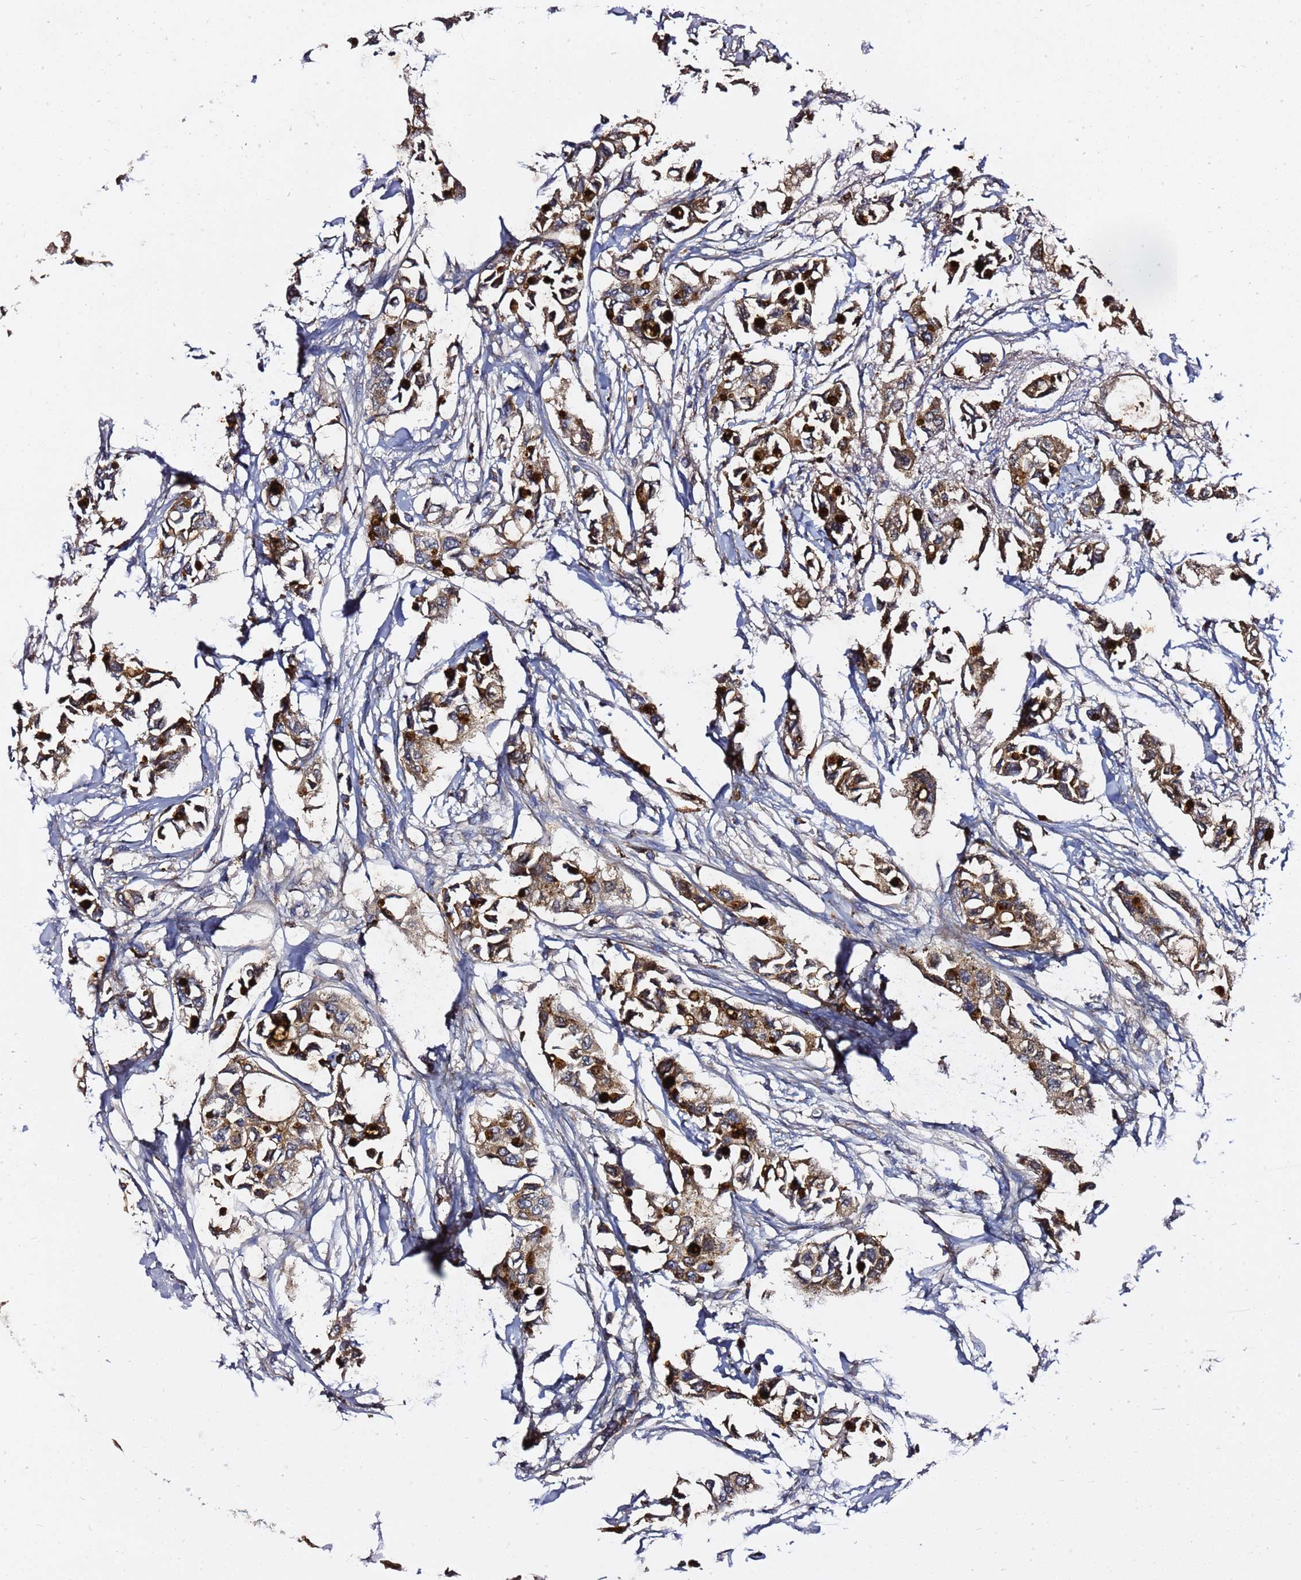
{"staining": {"intensity": "moderate", "quantity": ">75%", "location": "cytoplasmic/membranous"}, "tissue": "breast cancer", "cell_type": "Tumor cells", "image_type": "cancer", "snomed": [{"axis": "morphology", "description": "Duct carcinoma"}, {"axis": "topography", "description": "Breast"}], "caption": "Protein staining reveals moderate cytoplasmic/membranous staining in approximately >75% of tumor cells in breast cancer (infiltrating ductal carcinoma).", "gene": "NAT2", "patient": {"sex": "female", "age": 41}}